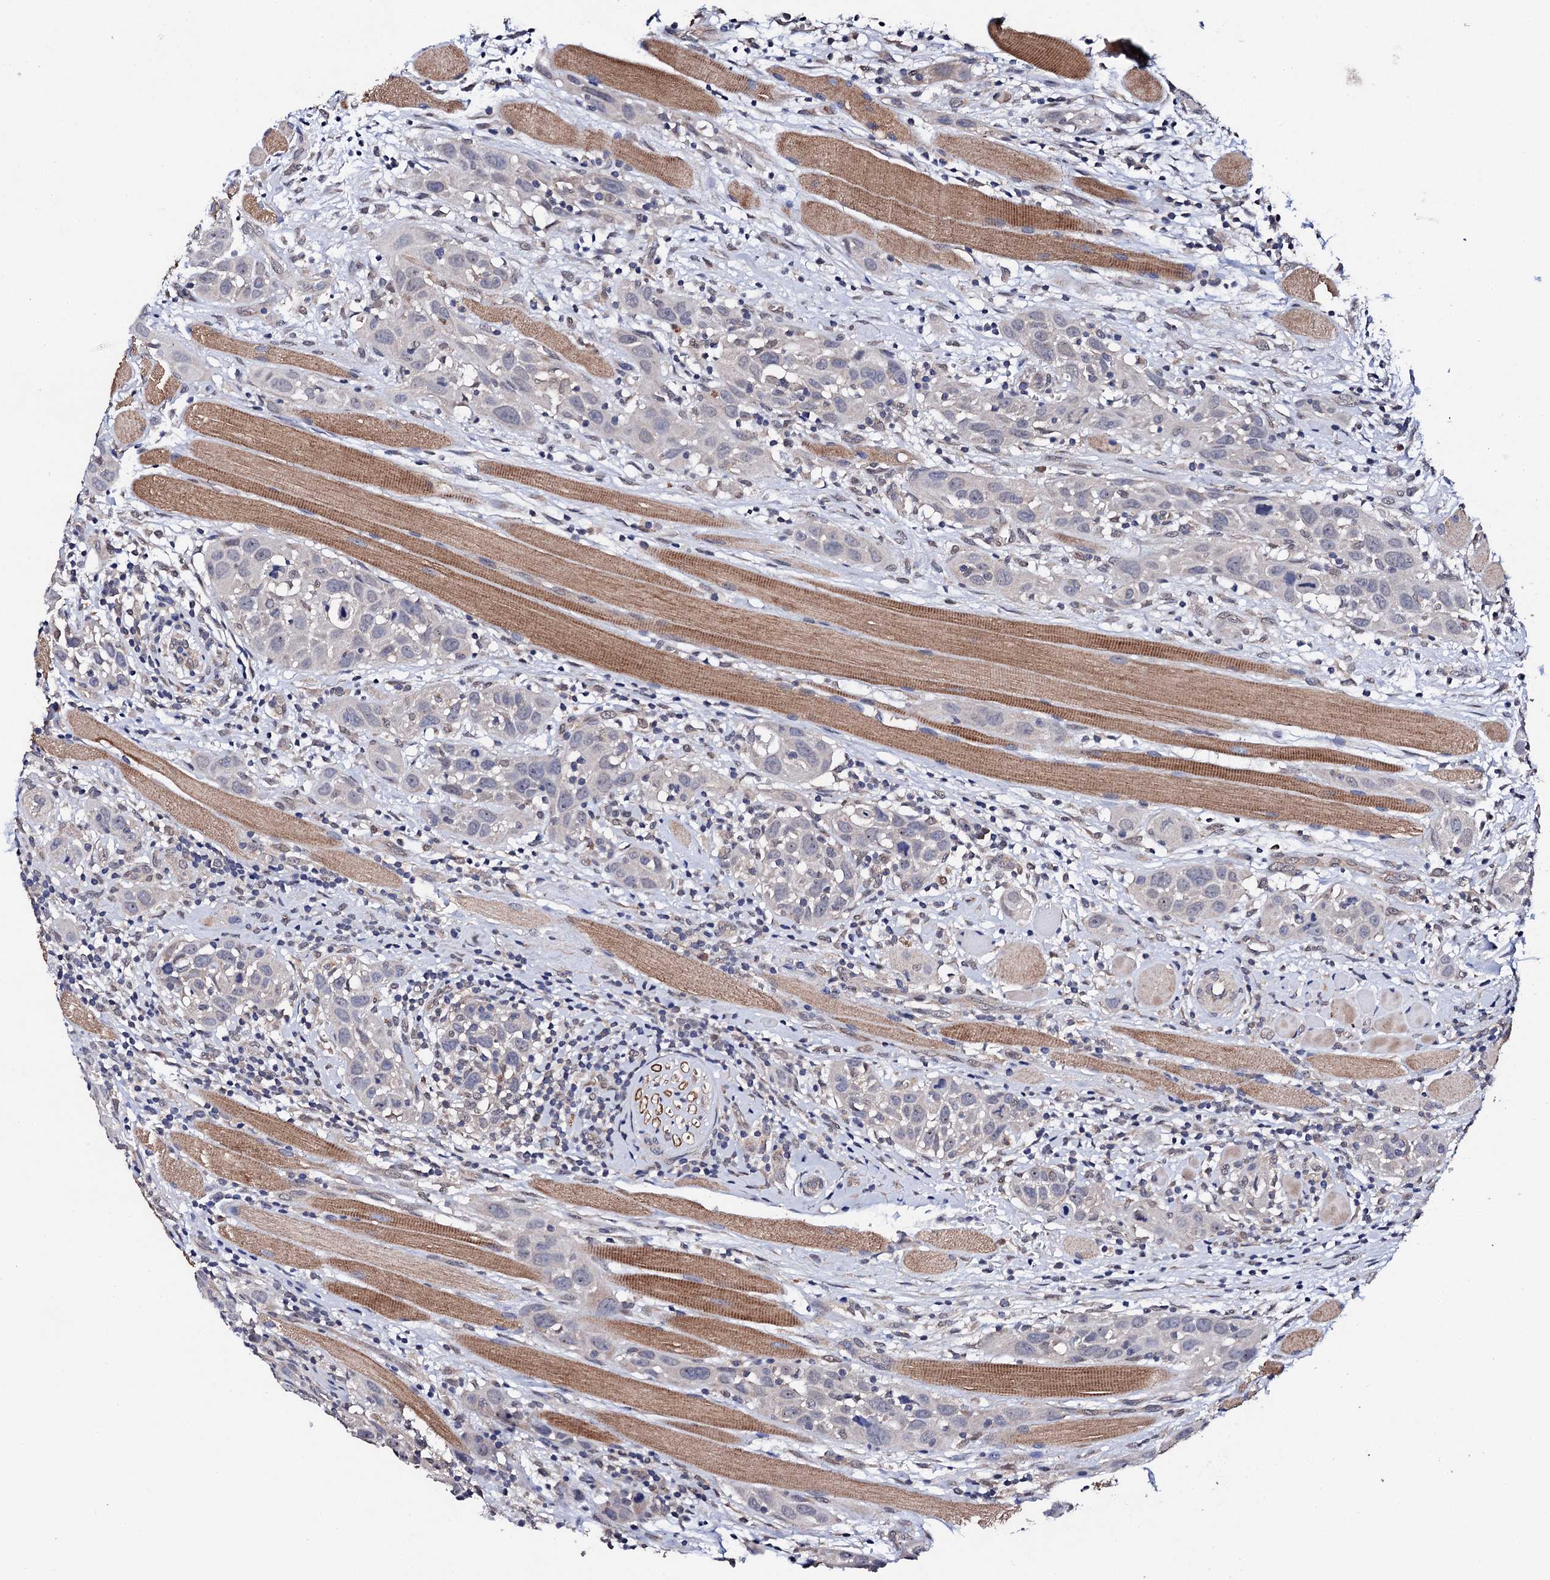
{"staining": {"intensity": "negative", "quantity": "none", "location": "none"}, "tissue": "head and neck cancer", "cell_type": "Tumor cells", "image_type": "cancer", "snomed": [{"axis": "morphology", "description": "Squamous cell carcinoma, NOS"}, {"axis": "topography", "description": "Oral tissue"}, {"axis": "topography", "description": "Head-Neck"}], "caption": "DAB (3,3'-diaminobenzidine) immunohistochemical staining of squamous cell carcinoma (head and neck) shows no significant positivity in tumor cells.", "gene": "IP6K1", "patient": {"sex": "female", "age": 50}}